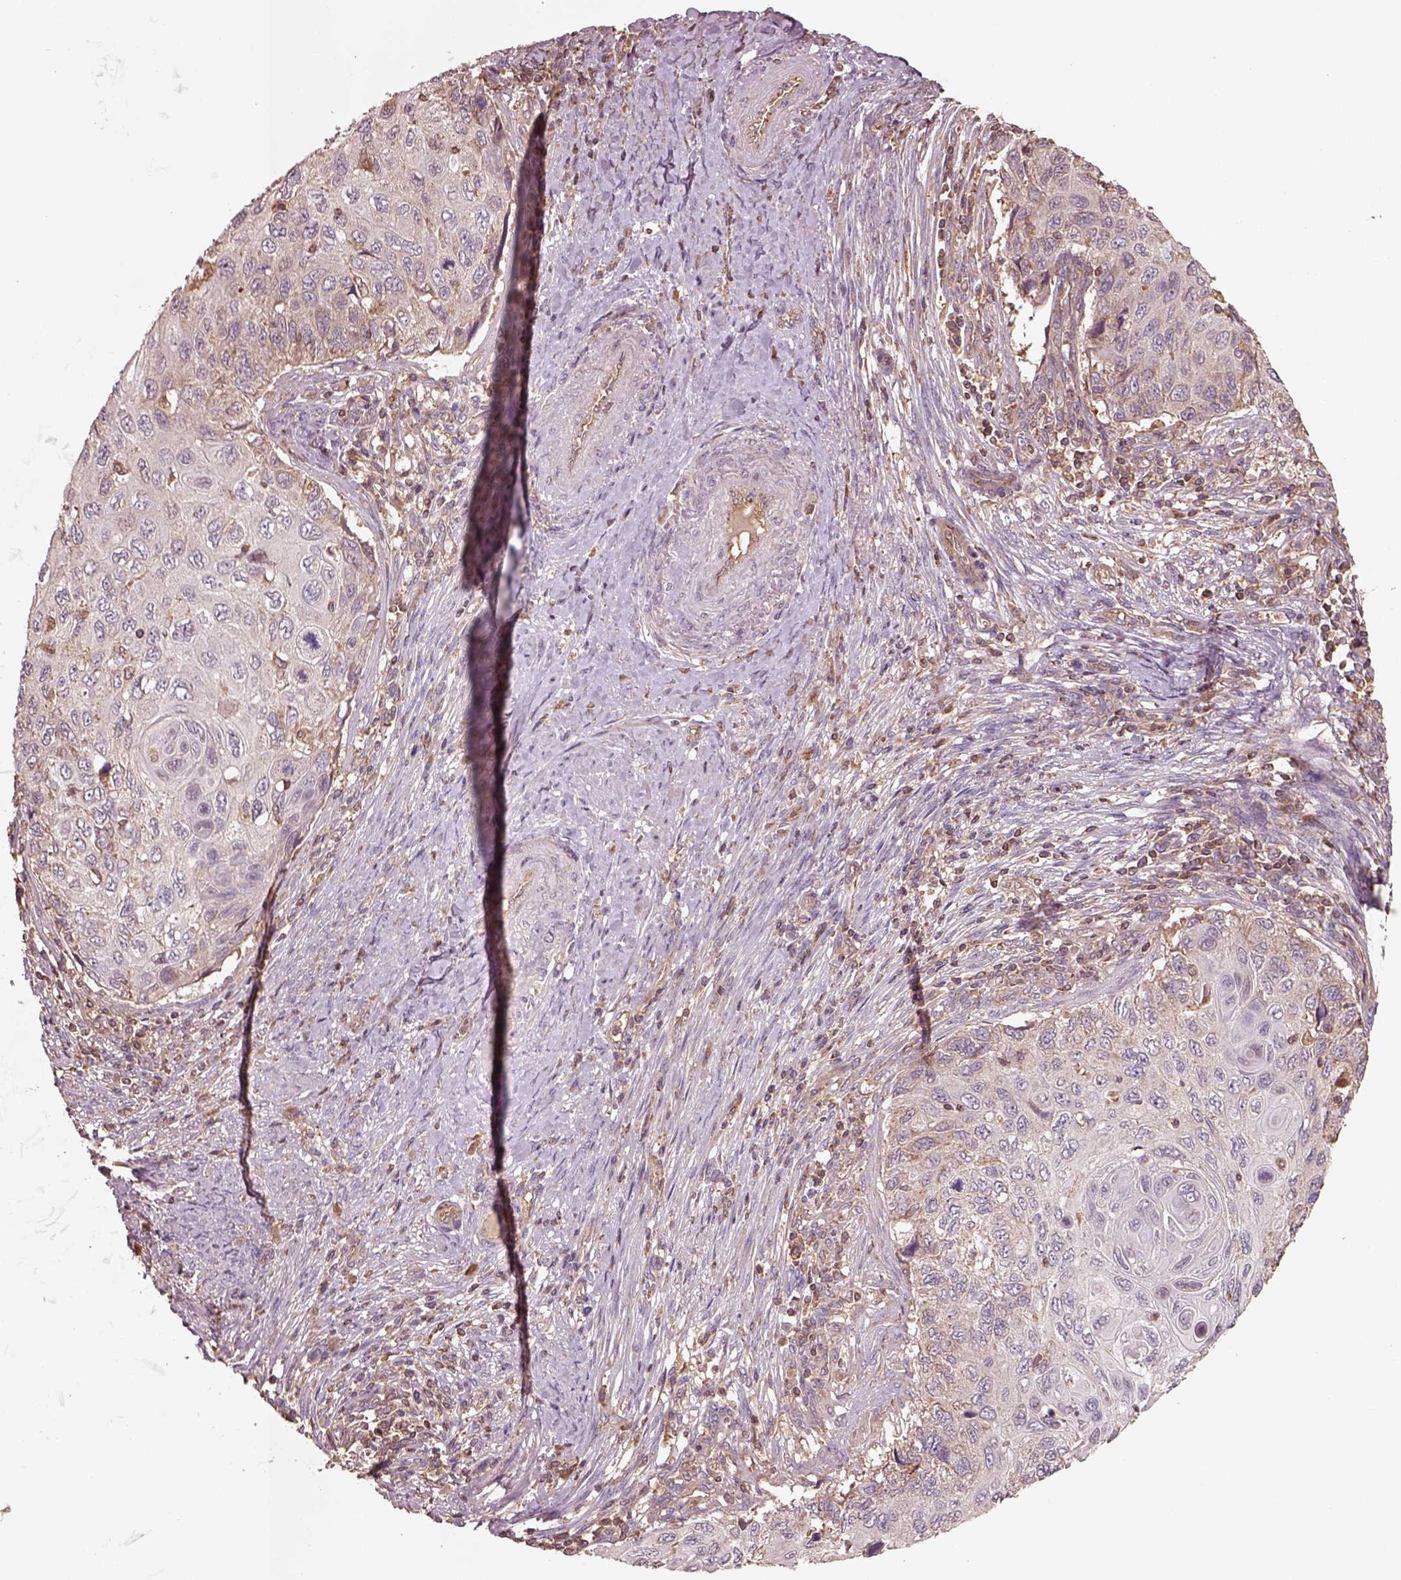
{"staining": {"intensity": "weak", "quantity": "<25%", "location": "cytoplasmic/membranous"}, "tissue": "cervical cancer", "cell_type": "Tumor cells", "image_type": "cancer", "snomed": [{"axis": "morphology", "description": "Squamous cell carcinoma, NOS"}, {"axis": "topography", "description": "Cervix"}], "caption": "DAB (3,3'-diaminobenzidine) immunohistochemical staining of squamous cell carcinoma (cervical) exhibits no significant expression in tumor cells. Brightfield microscopy of IHC stained with DAB (brown) and hematoxylin (blue), captured at high magnification.", "gene": "TRADD", "patient": {"sex": "female", "age": 70}}